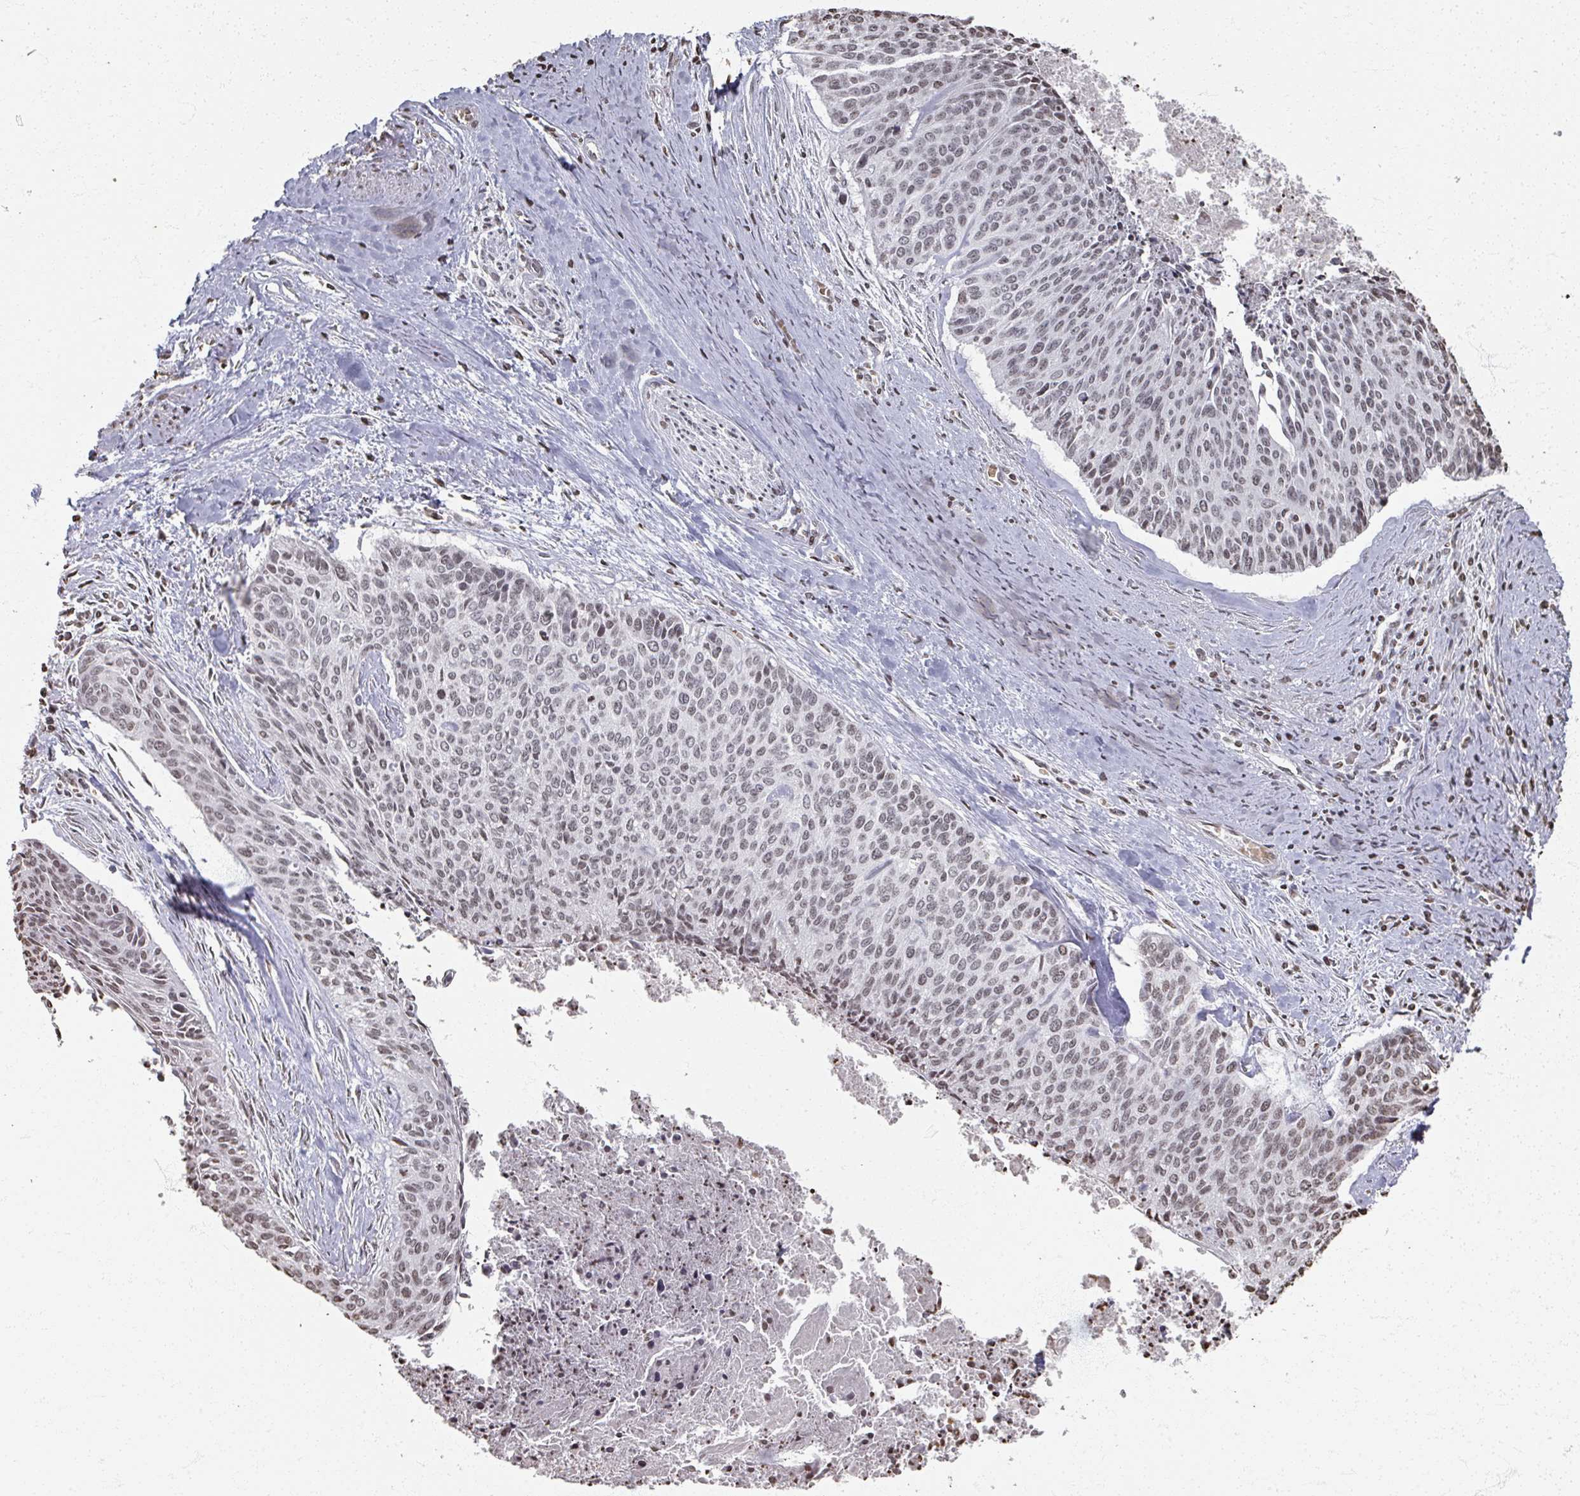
{"staining": {"intensity": "negative", "quantity": "none", "location": "none"}, "tissue": "cervical cancer", "cell_type": "Tumor cells", "image_type": "cancer", "snomed": [{"axis": "morphology", "description": "Squamous cell carcinoma, NOS"}, {"axis": "topography", "description": "Cervix"}], "caption": "Tumor cells are negative for brown protein staining in cervical cancer.", "gene": "DCUN1D5", "patient": {"sex": "female", "age": 55}}